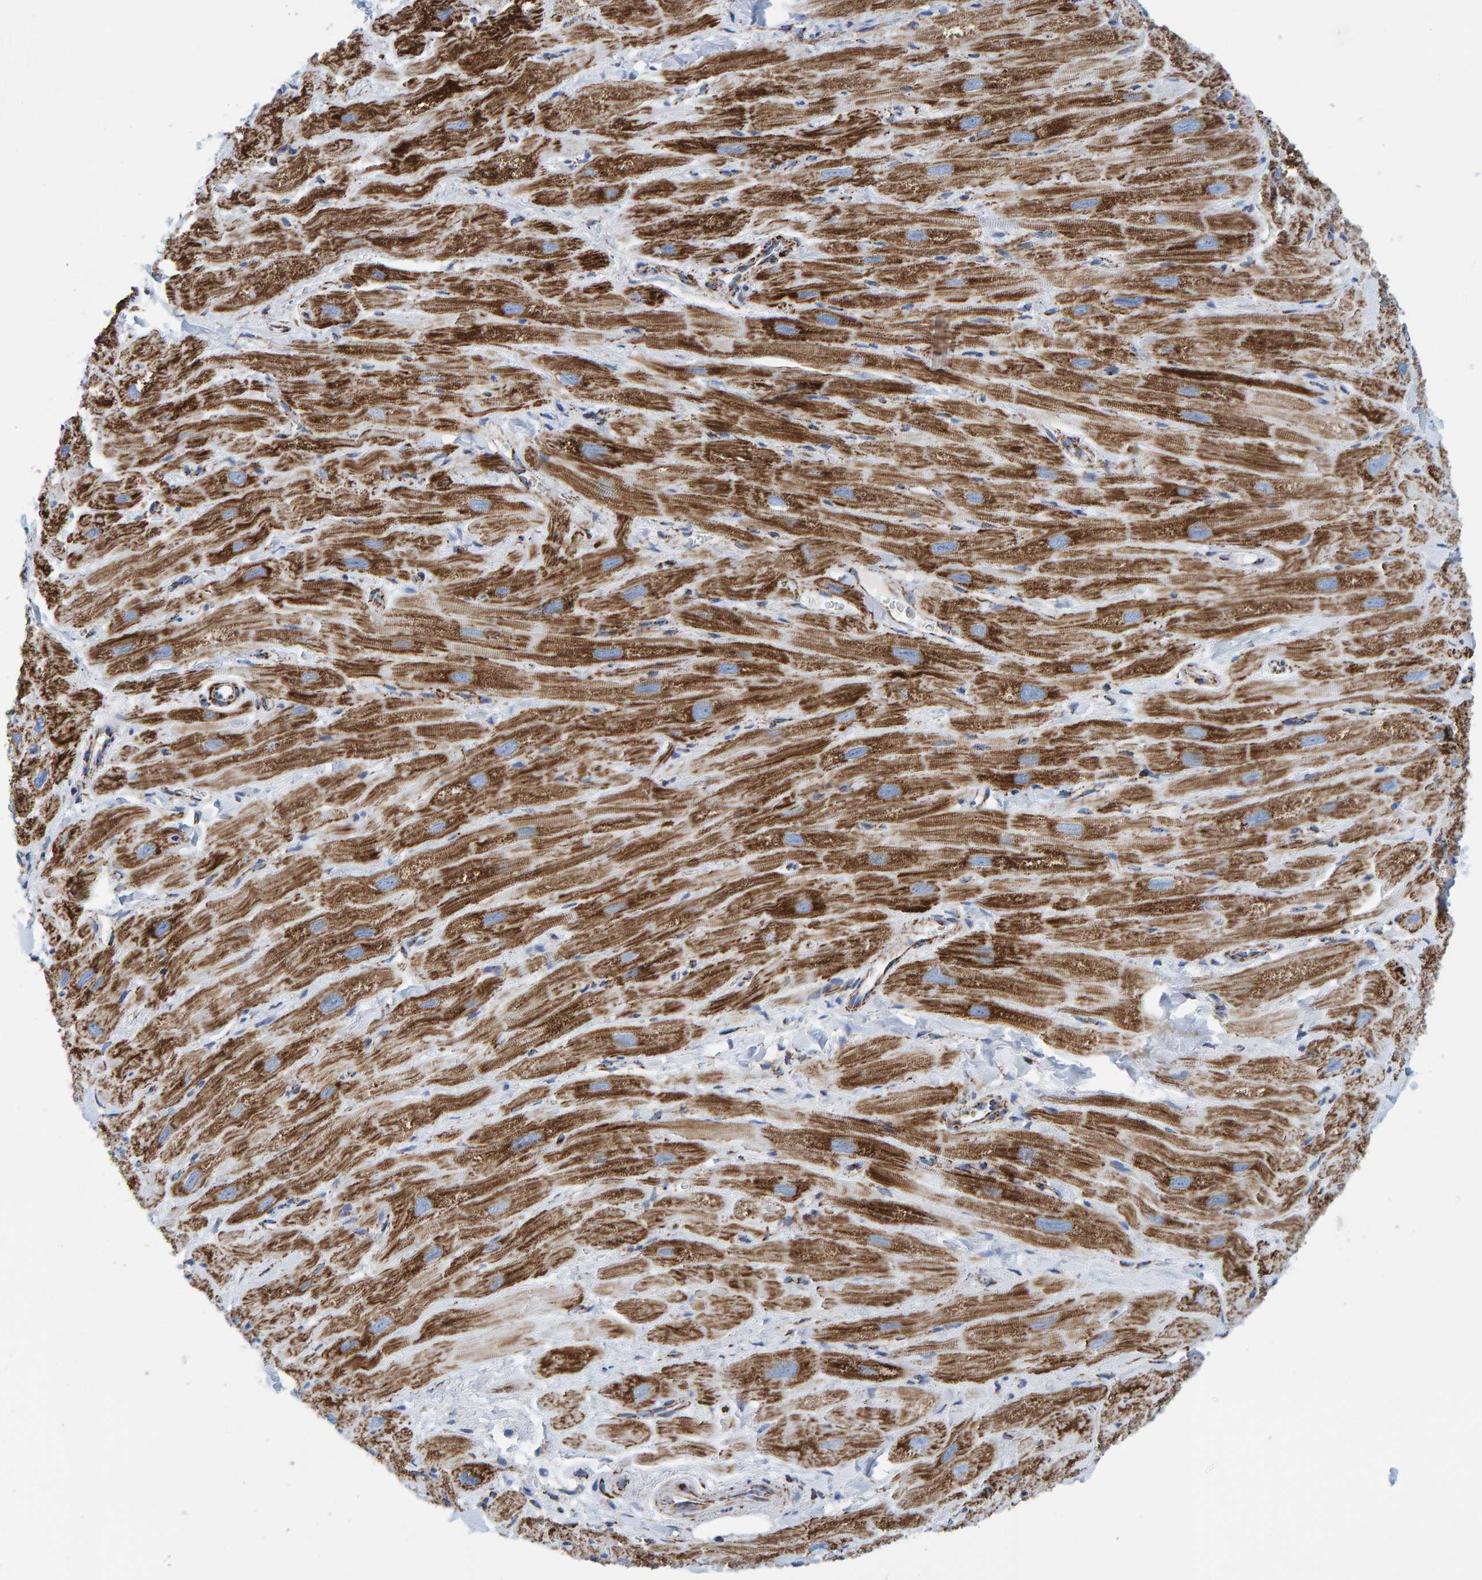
{"staining": {"intensity": "strong", "quantity": ">75%", "location": "cytoplasmic/membranous"}, "tissue": "heart muscle", "cell_type": "Cardiomyocytes", "image_type": "normal", "snomed": [{"axis": "morphology", "description": "Normal tissue, NOS"}, {"axis": "topography", "description": "Heart"}], "caption": "Normal heart muscle shows strong cytoplasmic/membranous expression in about >75% of cardiomyocytes.", "gene": "ENSG00000262660", "patient": {"sex": "male", "age": 49}}